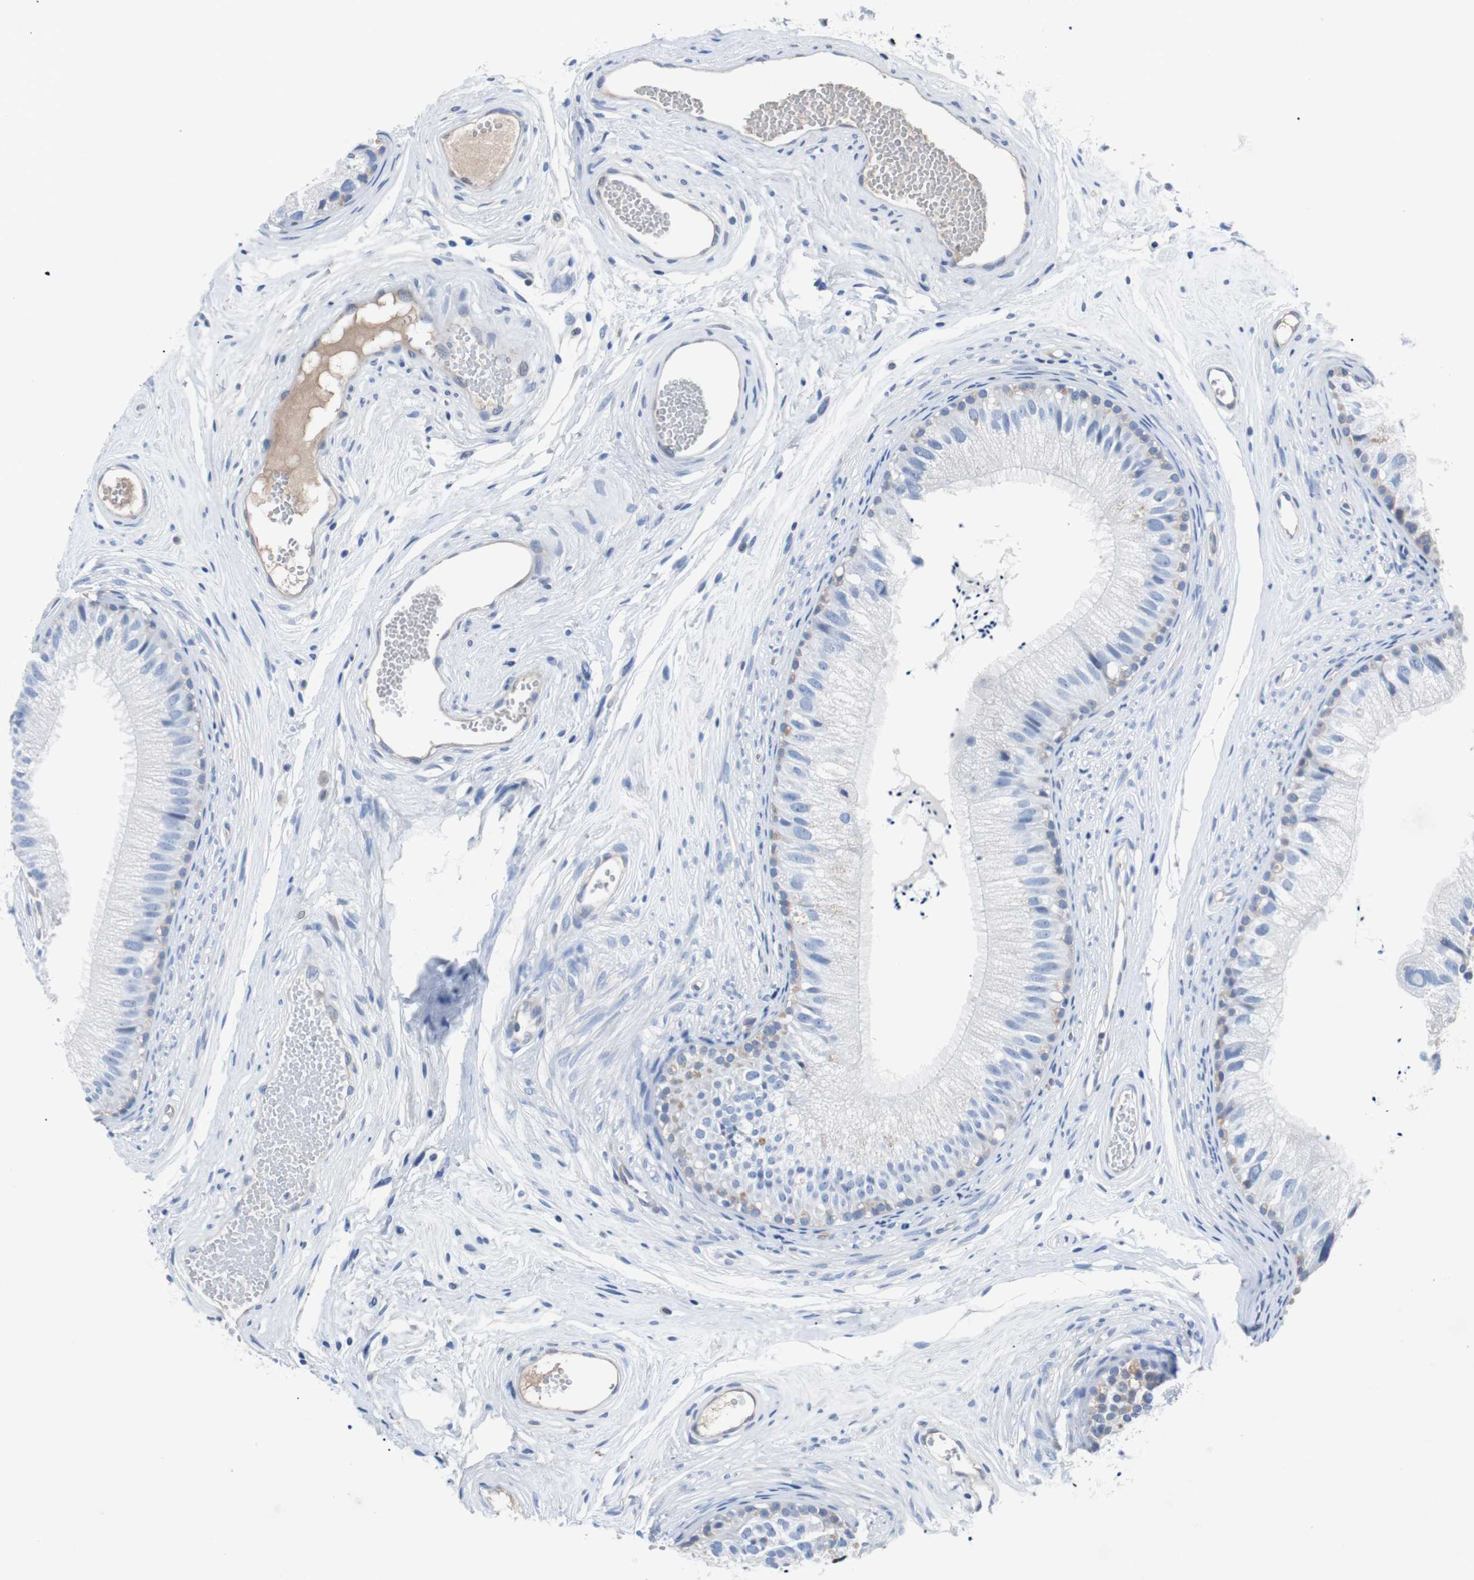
{"staining": {"intensity": "weak", "quantity": "25%-75%", "location": "cytoplasmic/membranous"}, "tissue": "epididymis", "cell_type": "Glandular cells", "image_type": "normal", "snomed": [{"axis": "morphology", "description": "Normal tissue, NOS"}, {"axis": "topography", "description": "Epididymis"}], "caption": "The photomicrograph shows immunohistochemical staining of unremarkable epididymis. There is weak cytoplasmic/membranous staining is appreciated in about 25%-75% of glandular cells. The protein of interest is shown in brown color, while the nuclei are stained blue.", "gene": "EEF2K", "patient": {"sex": "male", "age": 56}}